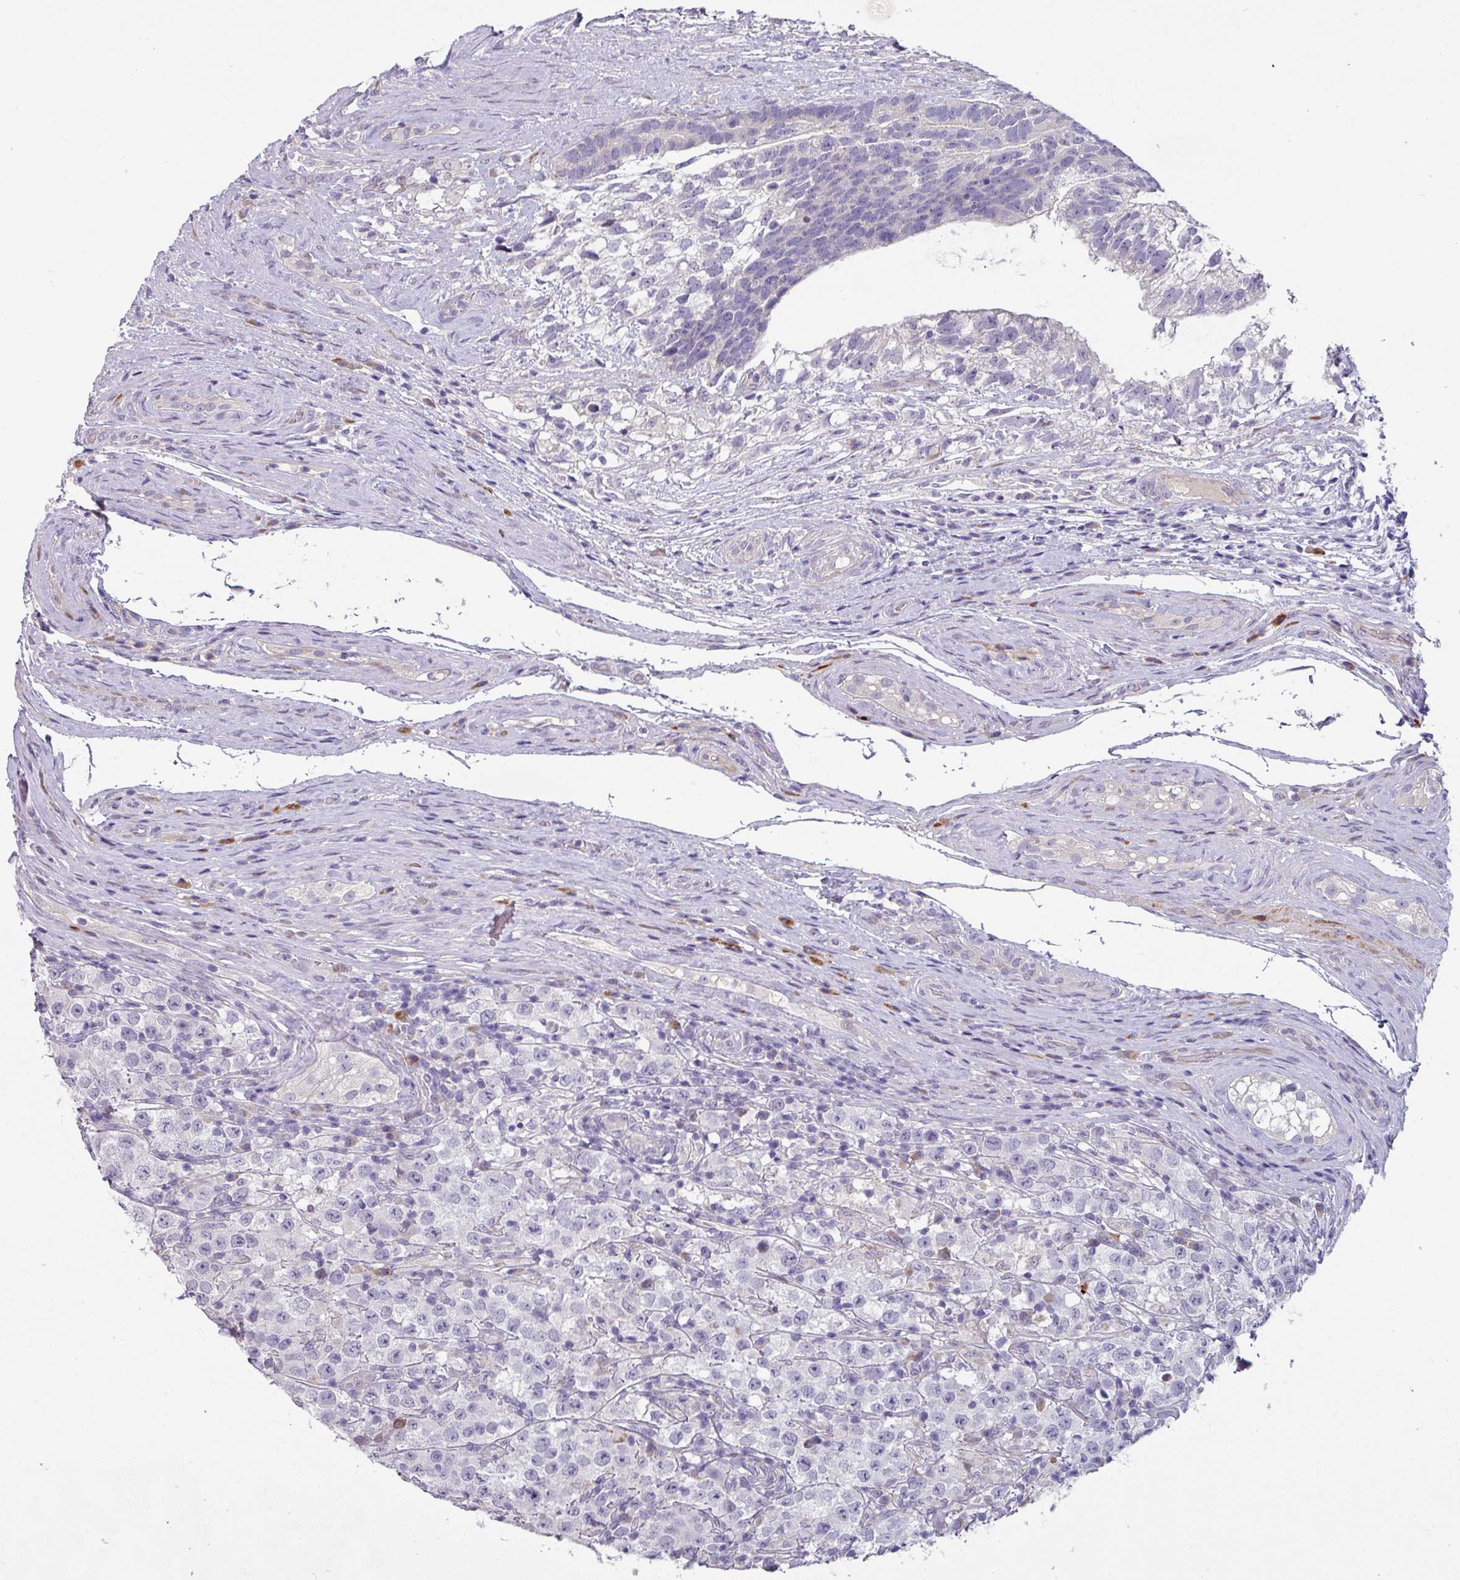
{"staining": {"intensity": "negative", "quantity": "none", "location": "none"}, "tissue": "testis cancer", "cell_type": "Tumor cells", "image_type": "cancer", "snomed": [{"axis": "morphology", "description": "Seminoma, NOS"}, {"axis": "morphology", "description": "Carcinoma, Embryonal, NOS"}, {"axis": "topography", "description": "Testis"}], "caption": "Immunohistochemical staining of testis cancer reveals no significant expression in tumor cells. (DAB (3,3'-diaminobenzidine) immunohistochemistry, high magnification).", "gene": "KLHL3", "patient": {"sex": "male", "age": 41}}